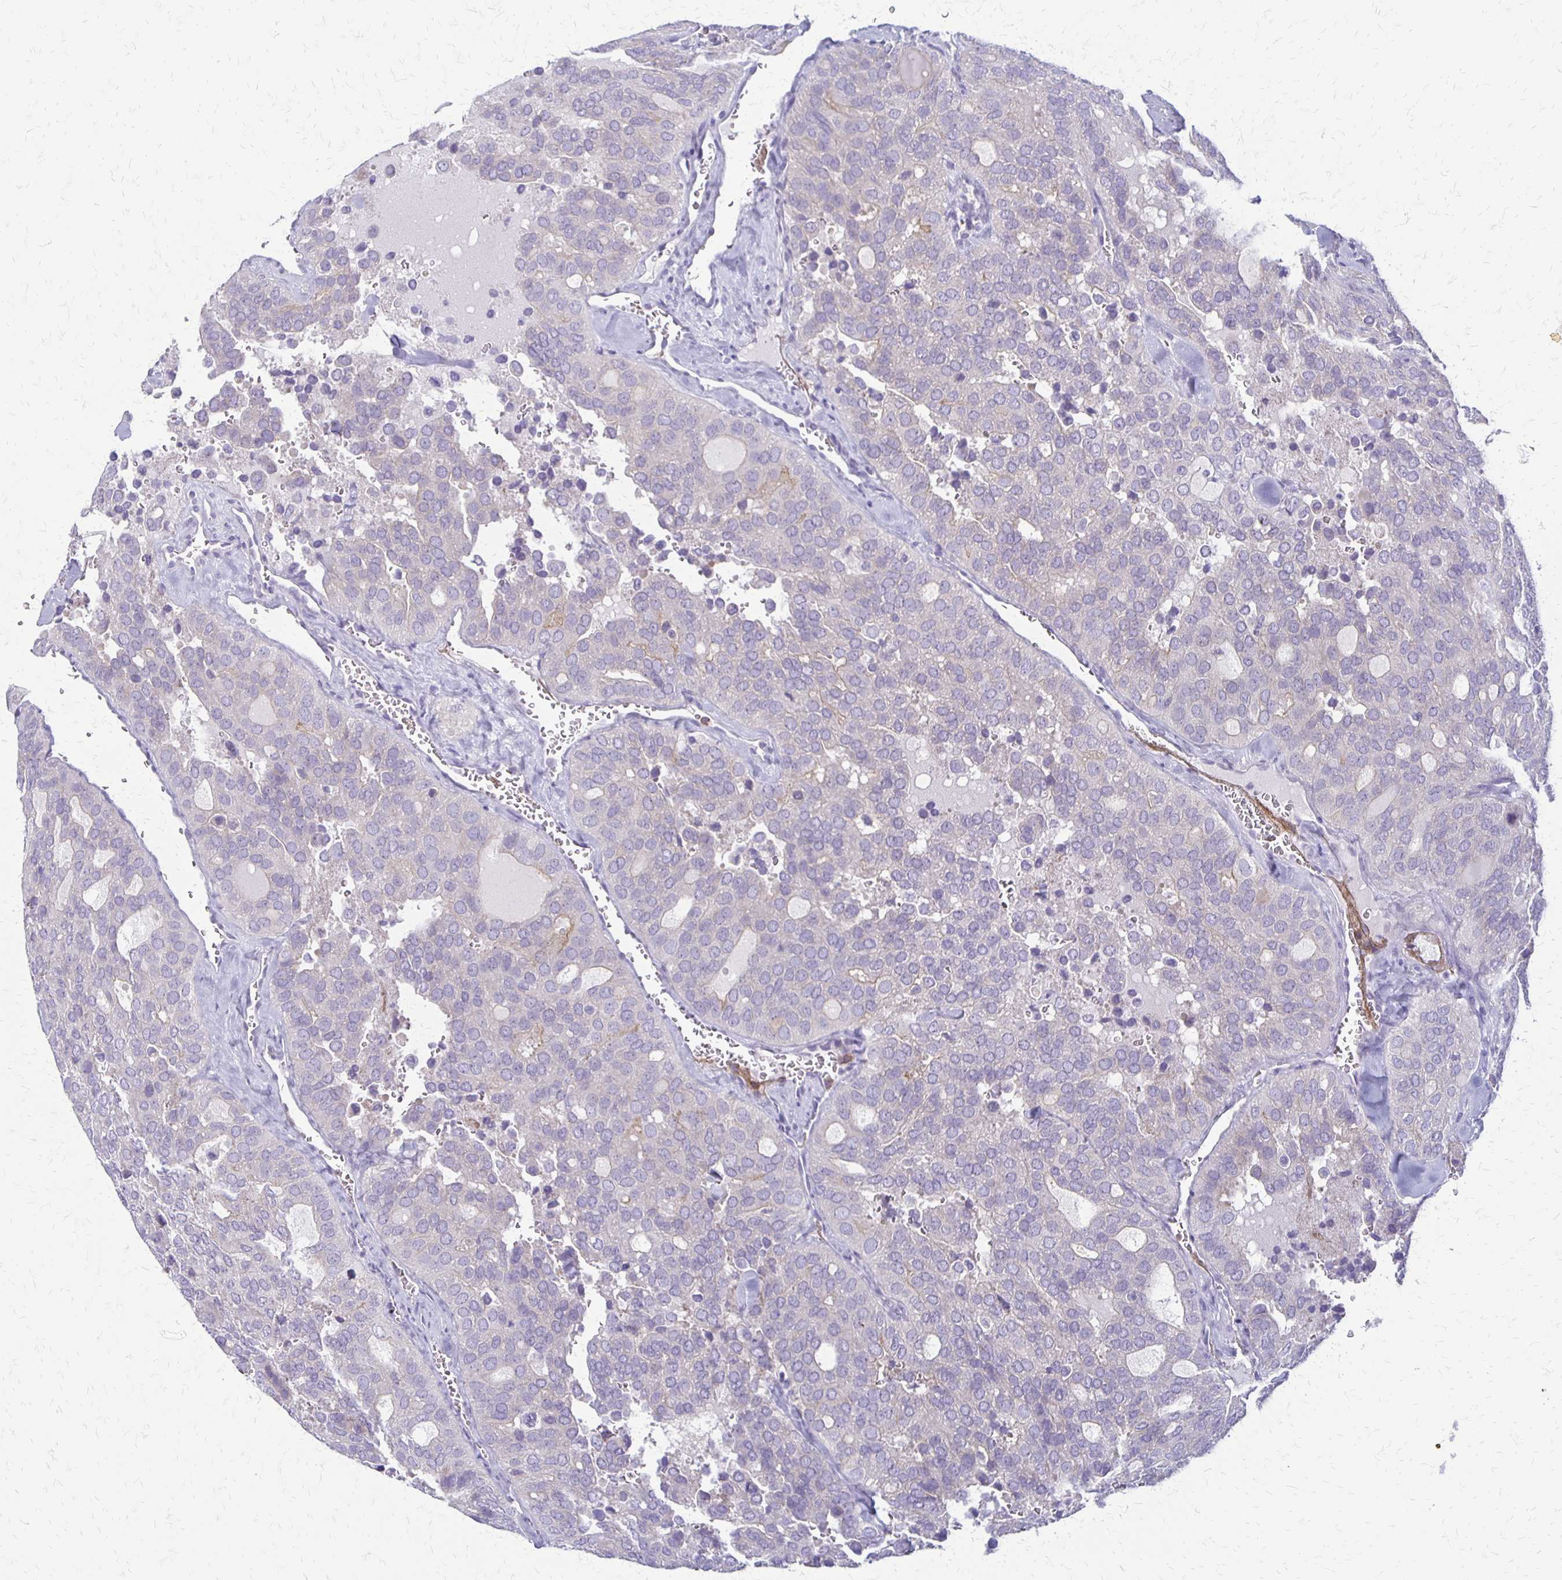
{"staining": {"intensity": "negative", "quantity": "none", "location": "none"}, "tissue": "thyroid cancer", "cell_type": "Tumor cells", "image_type": "cancer", "snomed": [{"axis": "morphology", "description": "Follicular adenoma carcinoma, NOS"}, {"axis": "topography", "description": "Thyroid gland"}], "caption": "This is a histopathology image of immunohistochemistry staining of thyroid cancer (follicular adenoma carcinoma), which shows no expression in tumor cells.", "gene": "RHOC", "patient": {"sex": "male", "age": 75}}